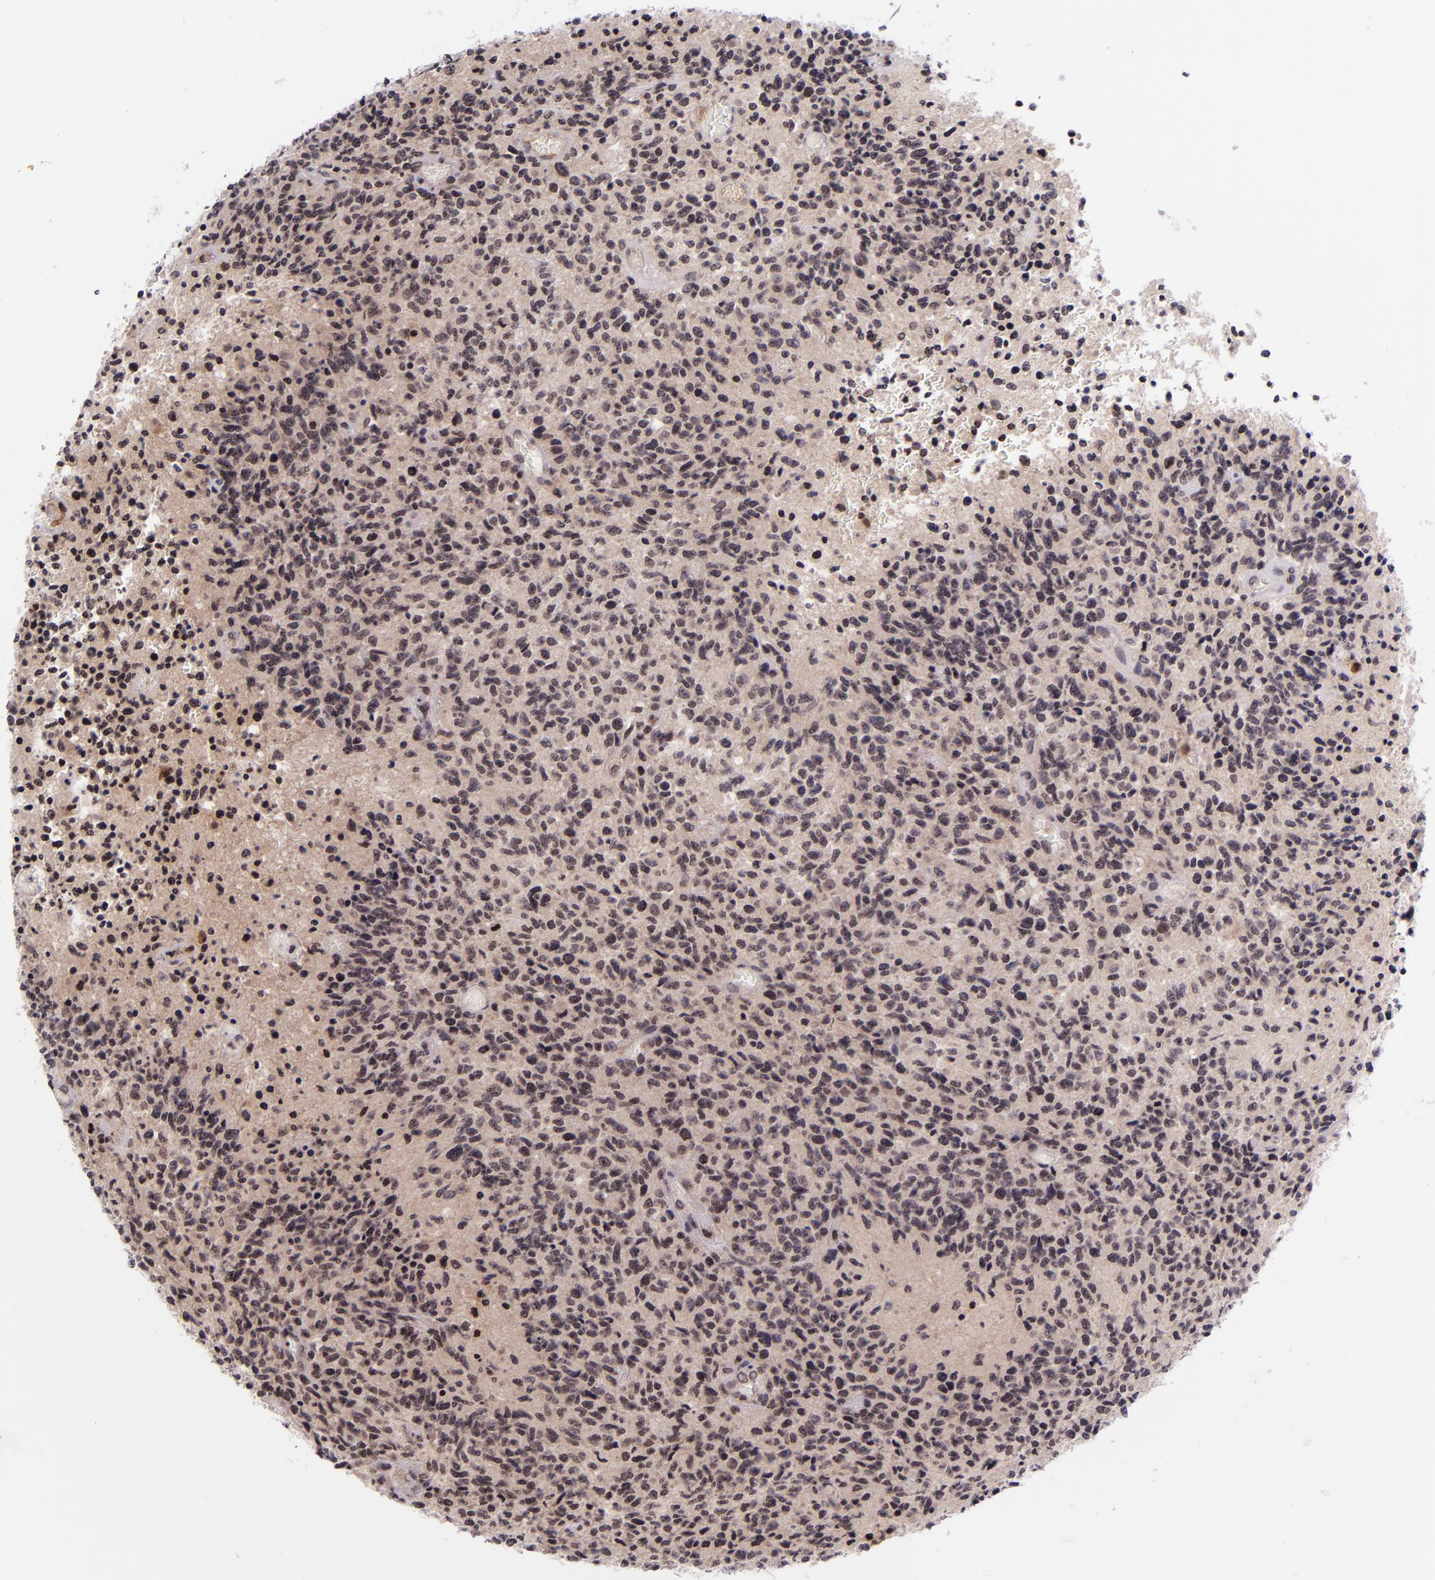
{"staining": {"intensity": "negative", "quantity": "none", "location": "none"}, "tissue": "glioma", "cell_type": "Tumor cells", "image_type": "cancer", "snomed": [{"axis": "morphology", "description": "Glioma, malignant, High grade"}, {"axis": "topography", "description": "Brain"}], "caption": "Tumor cells show no significant staining in glioma. The staining is performed using DAB (3,3'-diaminobenzidine) brown chromogen with nuclei counter-stained in using hematoxylin.", "gene": "SELL", "patient": {"sex": "male", "age": 36}}